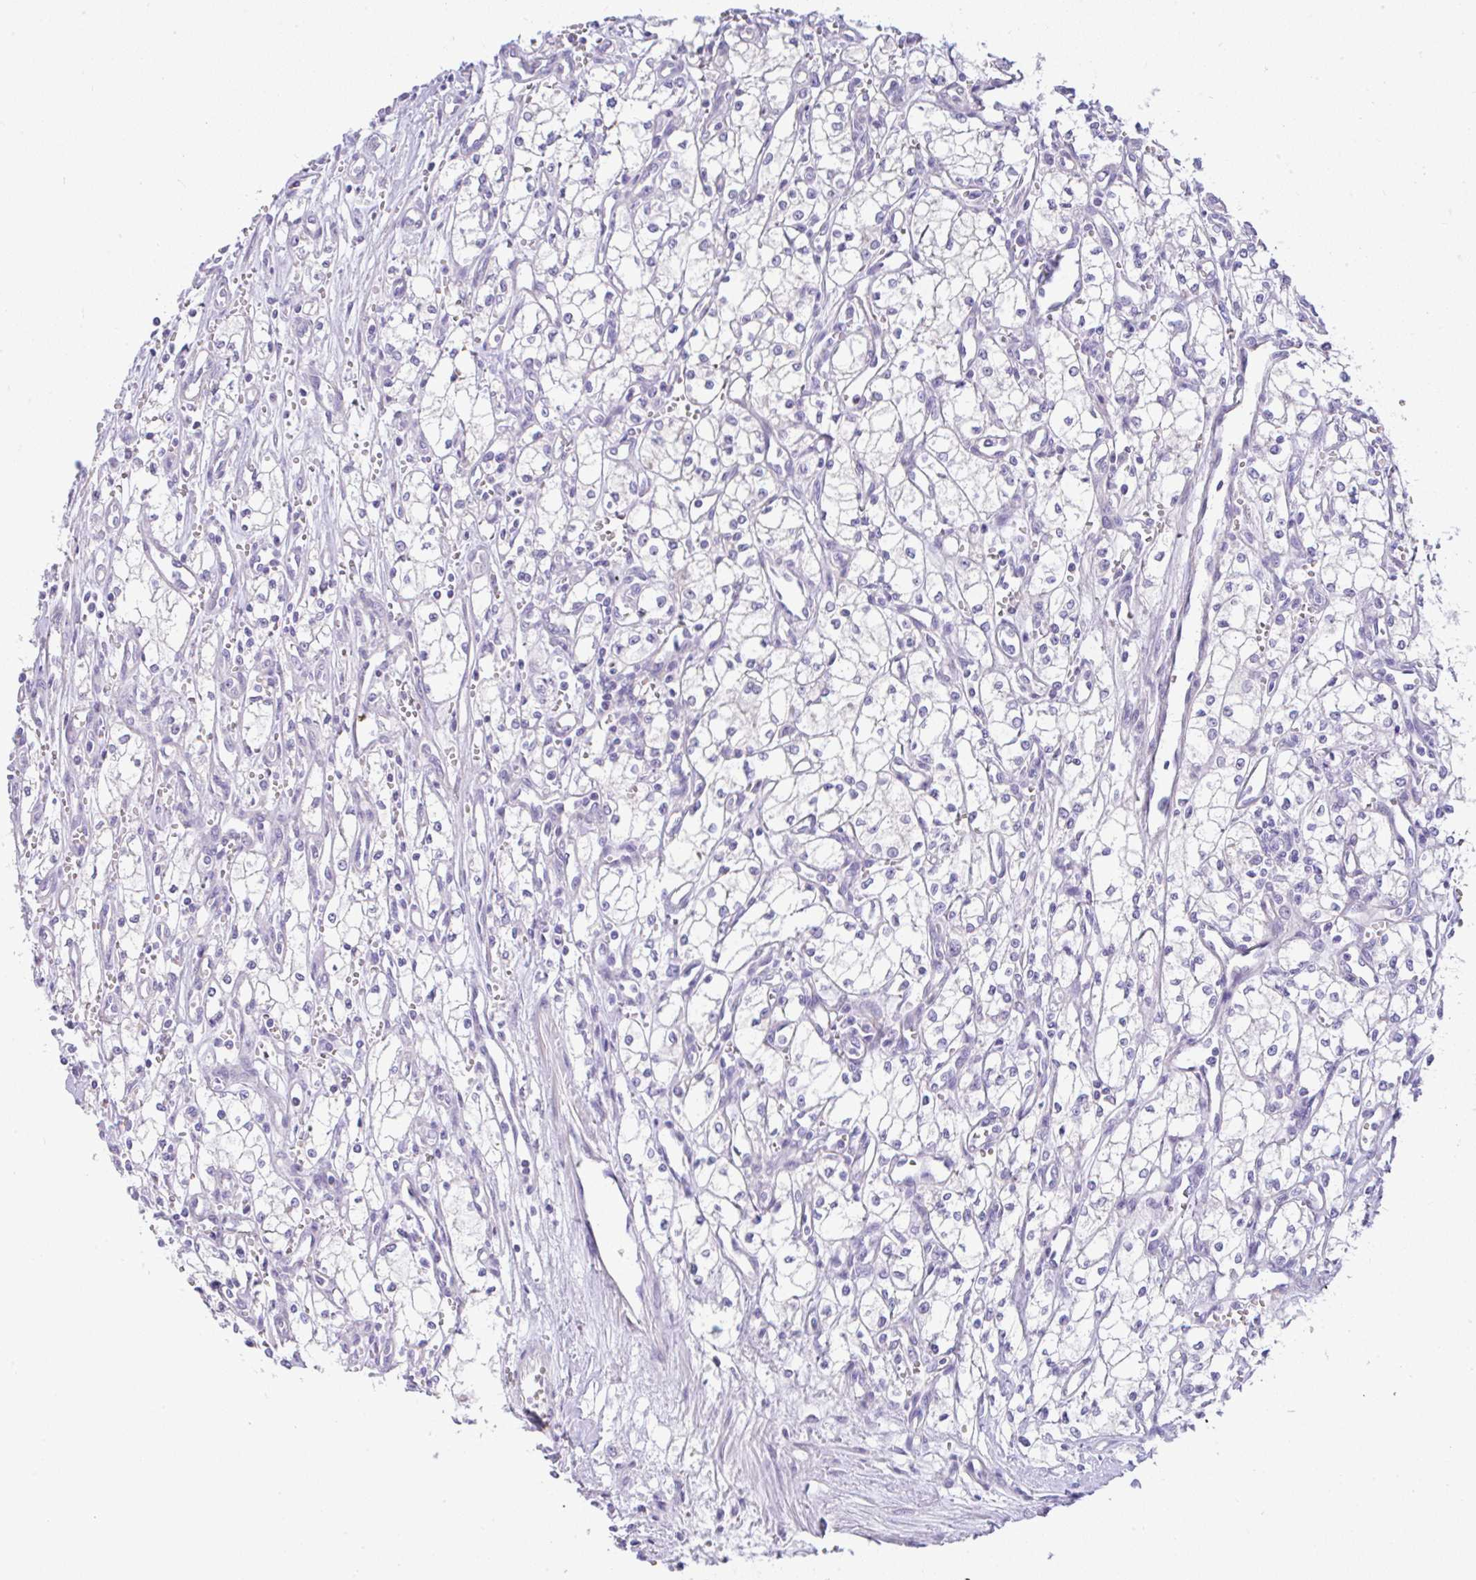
{"staining": {"intensity": "negative", "quantity": "none", "location": "none"}, "tissue": "renal cancer", "cell_type": "Tumor cells", "image_type": "cancer", "snomed": [{"axis": "morphology", "description": "Adenocarcinoma, NOS"}, {"axis": "topography", "description": "Kidney"}], "caption": "Immunohistochemical staining of renal cancer (adenocarcinoma) reveals no significant staining in tumor cells.", "gene": "SERPINE3", "patient": {"sex": "male", "age": 59}}